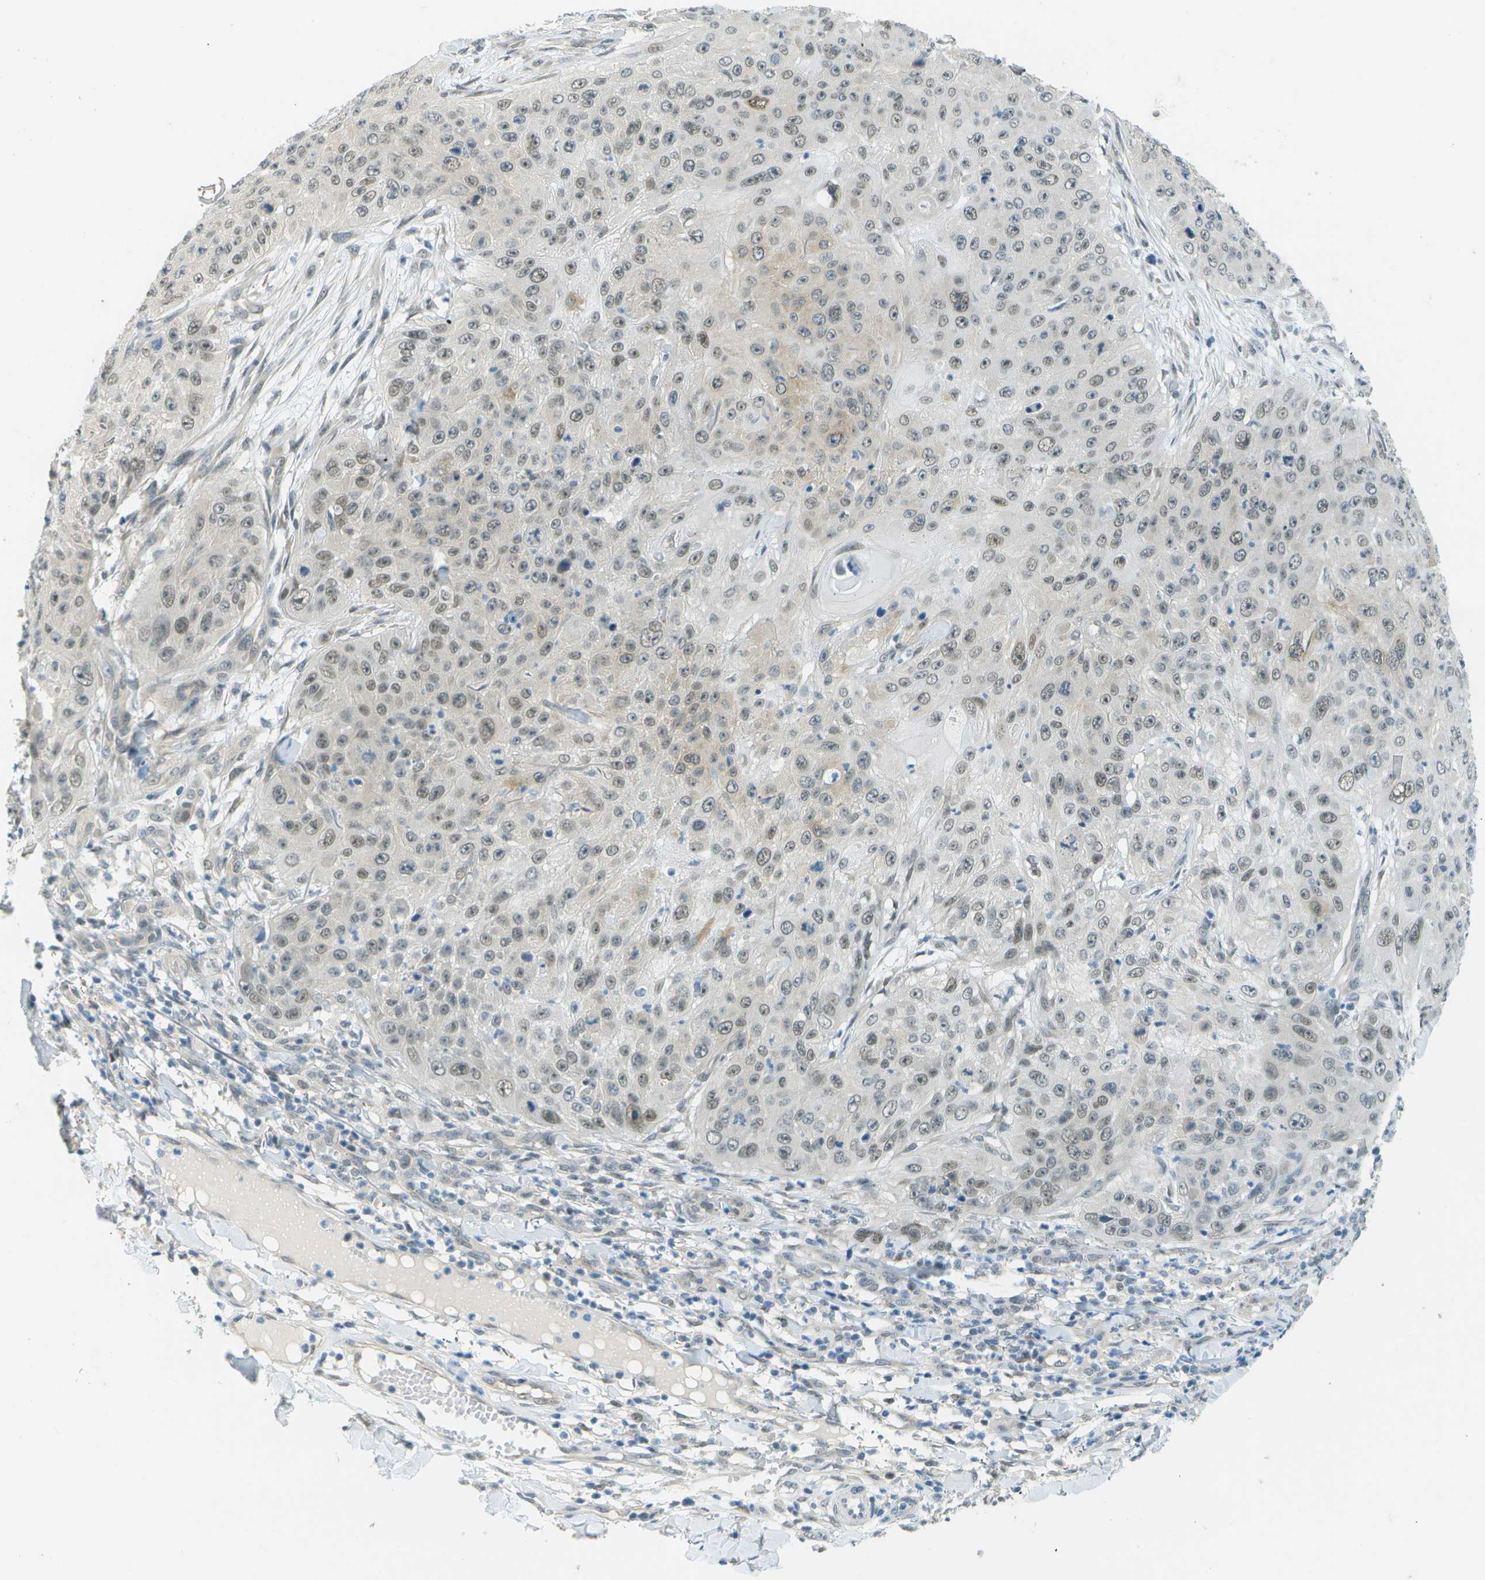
{"staining": {"intensity": "weak", "quantity": ">75%", "location": "nuclear"}, "tissue": "skin cancer", "cell_type": "Tumor cells", "image_type": "cancer", "snomed": [{"axis": "morphology", "description": "Squamous cell carcinoma, NOS"}, {"axis": "topography", "description": "Skin"}], "caption": "Protein positivity by IHC reveals weak nuclear positivity in about >75% of tumor cells in squamous cell carcinoma (skin).", "gene": "ARID1B", "patient": {"sex": "female", "age": 80}}